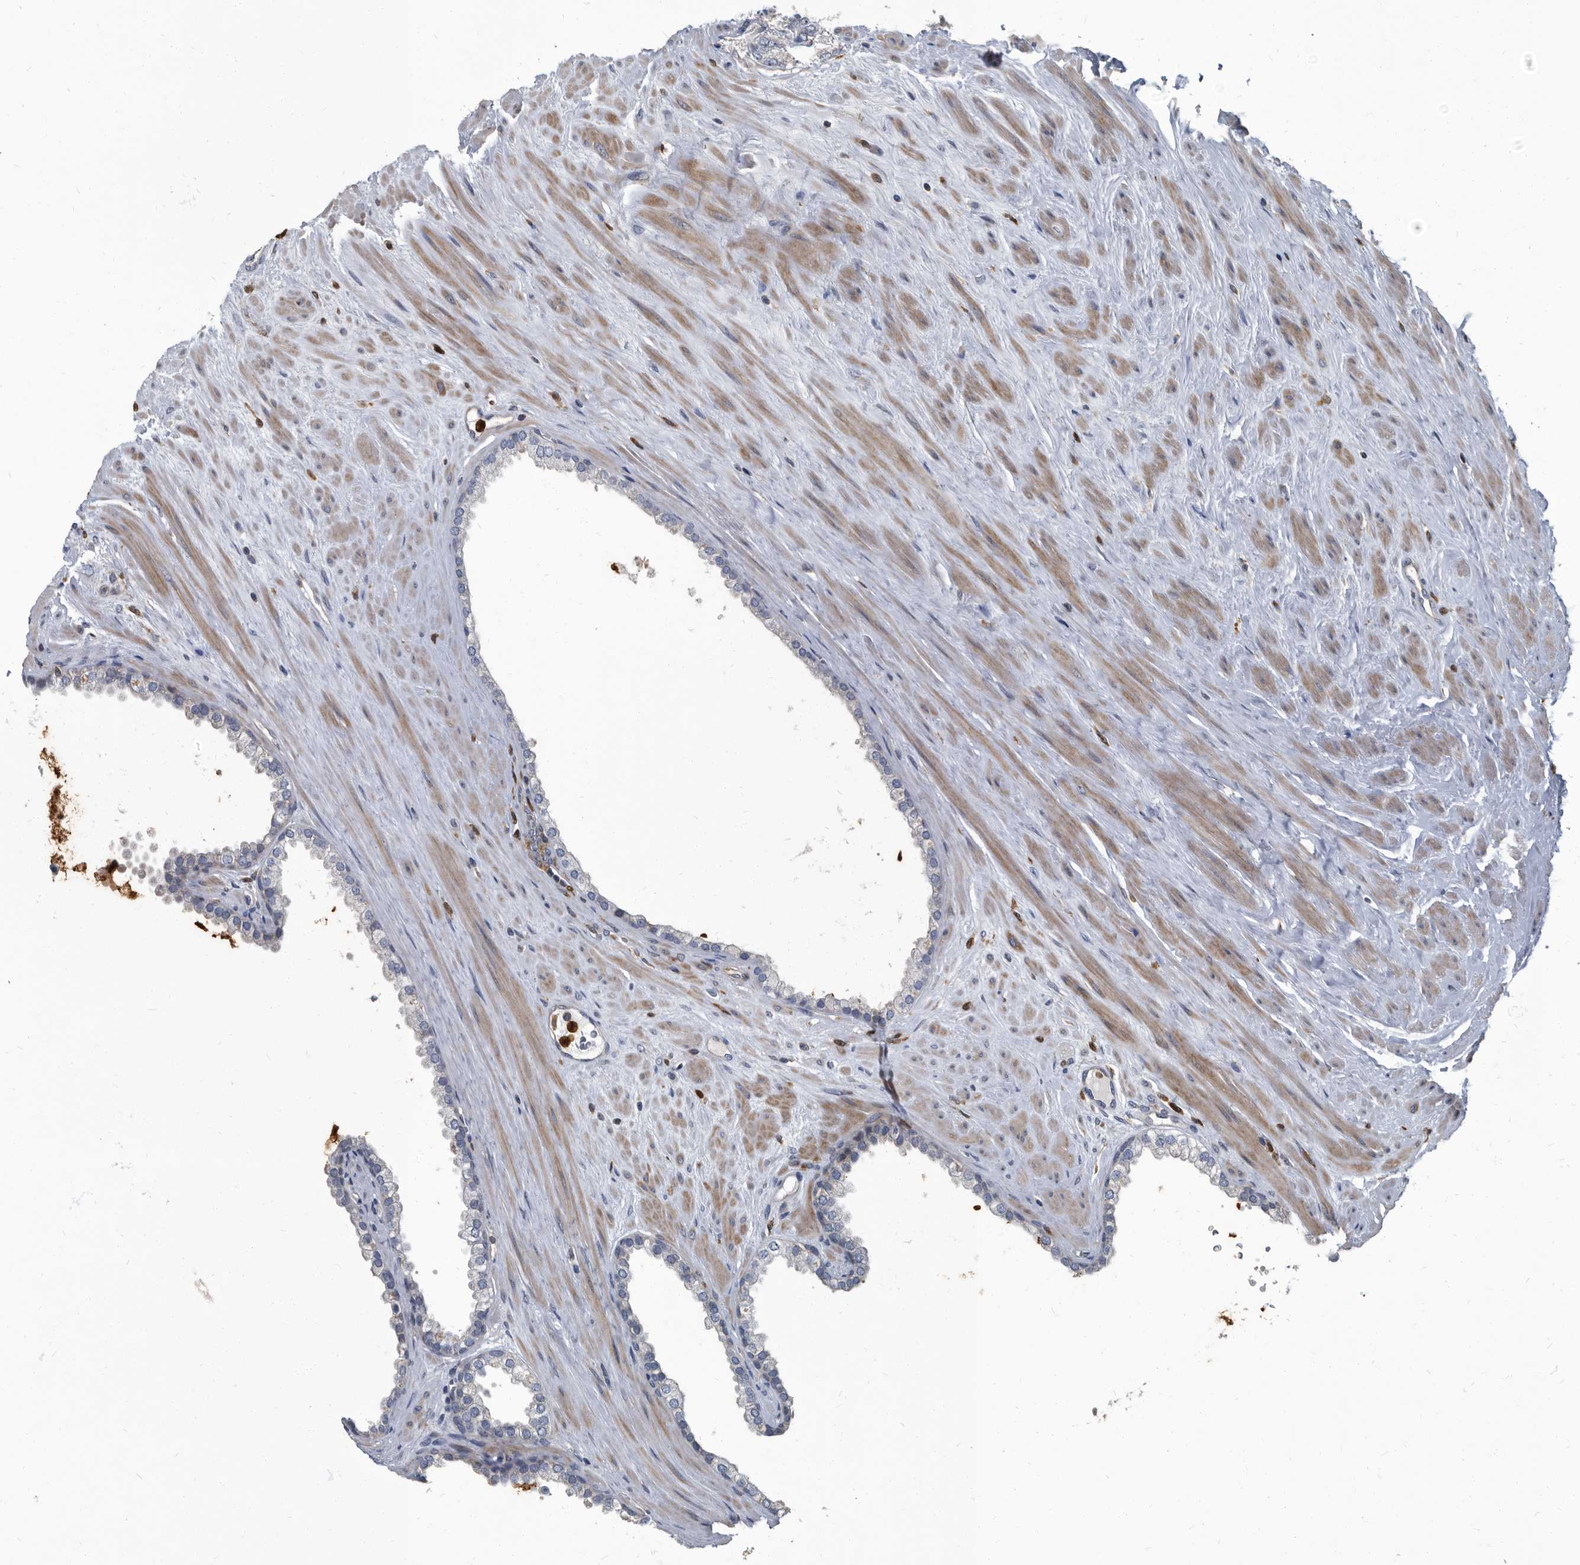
{"staining": {"intensity": "negative", "quantity": "none", "location": "none"}, "tissue": "prostate cancer", "cell_type": "Tumor cells", "image_type": "cancer", "snomed": [{"axis": "morphology", "description": "Adenocarcinoma, Low grade"}, {"axis": "topography", "description": "Prostate"}], "caption": "DAB (3,3'-diaminobenzidine) immunohistochemical staining of prostate cancer displays no significant expression in tumor cells.", "gene": "CDV3", "patient": {"sex": "male", "age": 62}}